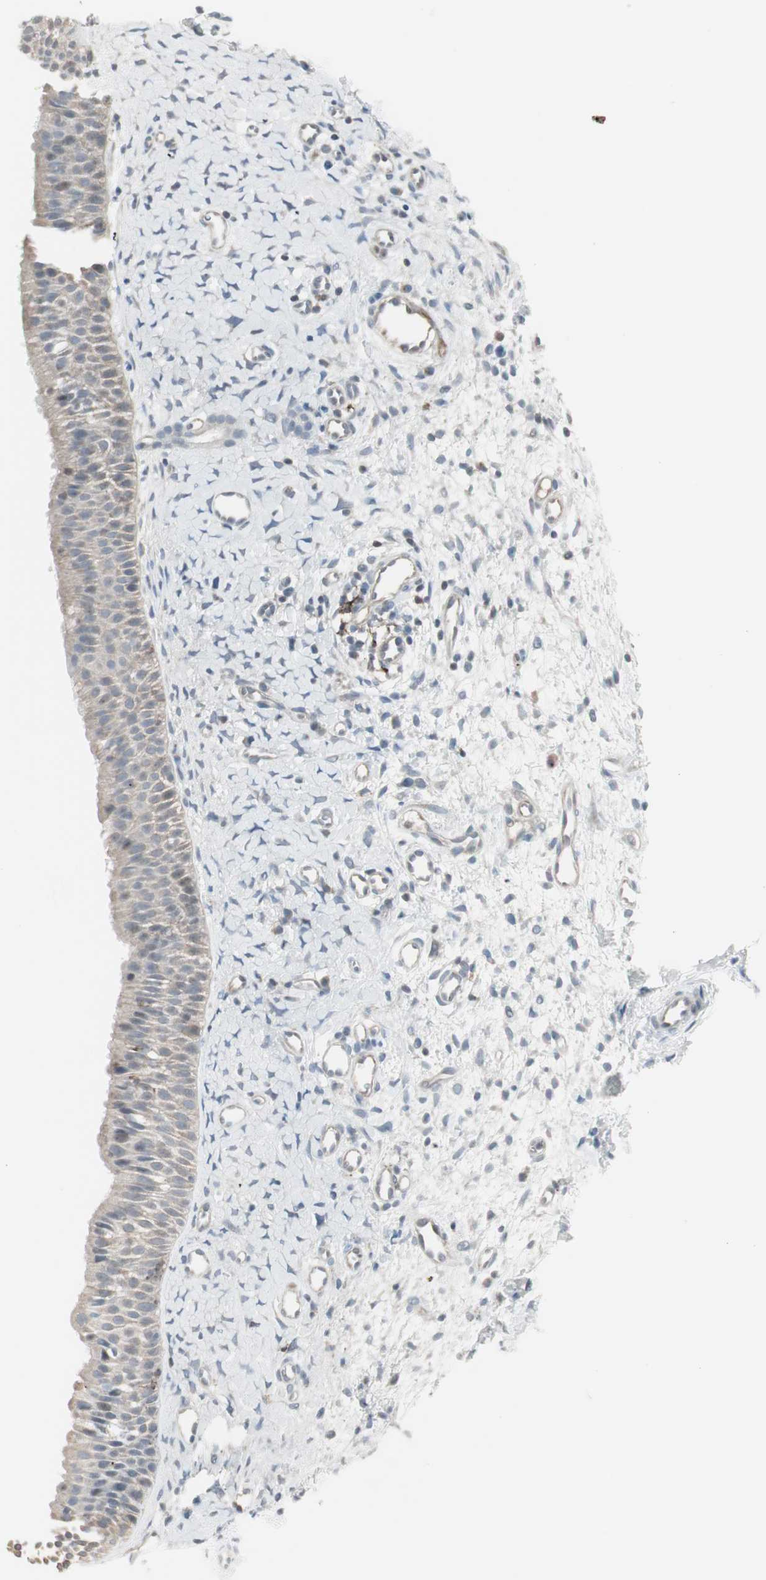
{"staining": {"intensity": "negative", "quantity": "none", "location": "none"}, "tissue": "nasopharynx", "cell_type": "Respiratory epithelial cells", "image_type": "normal", "snomed": [{"axis": "morphology", "description": "Normal tissue, NOS"}, {"axis": "topography", "description": "Nasopharynx"}], "caption": "Immunohistochemistry histopathology image of unremarkable nasopharynx: human nasopharynx stained with DAB (3,3'-diaminobenzidine) demonstrates no significant protein positivity in respiratory epithelial cells.", "gene": "MAP4K4", "patient": {"sex": "male", "age": 22}}